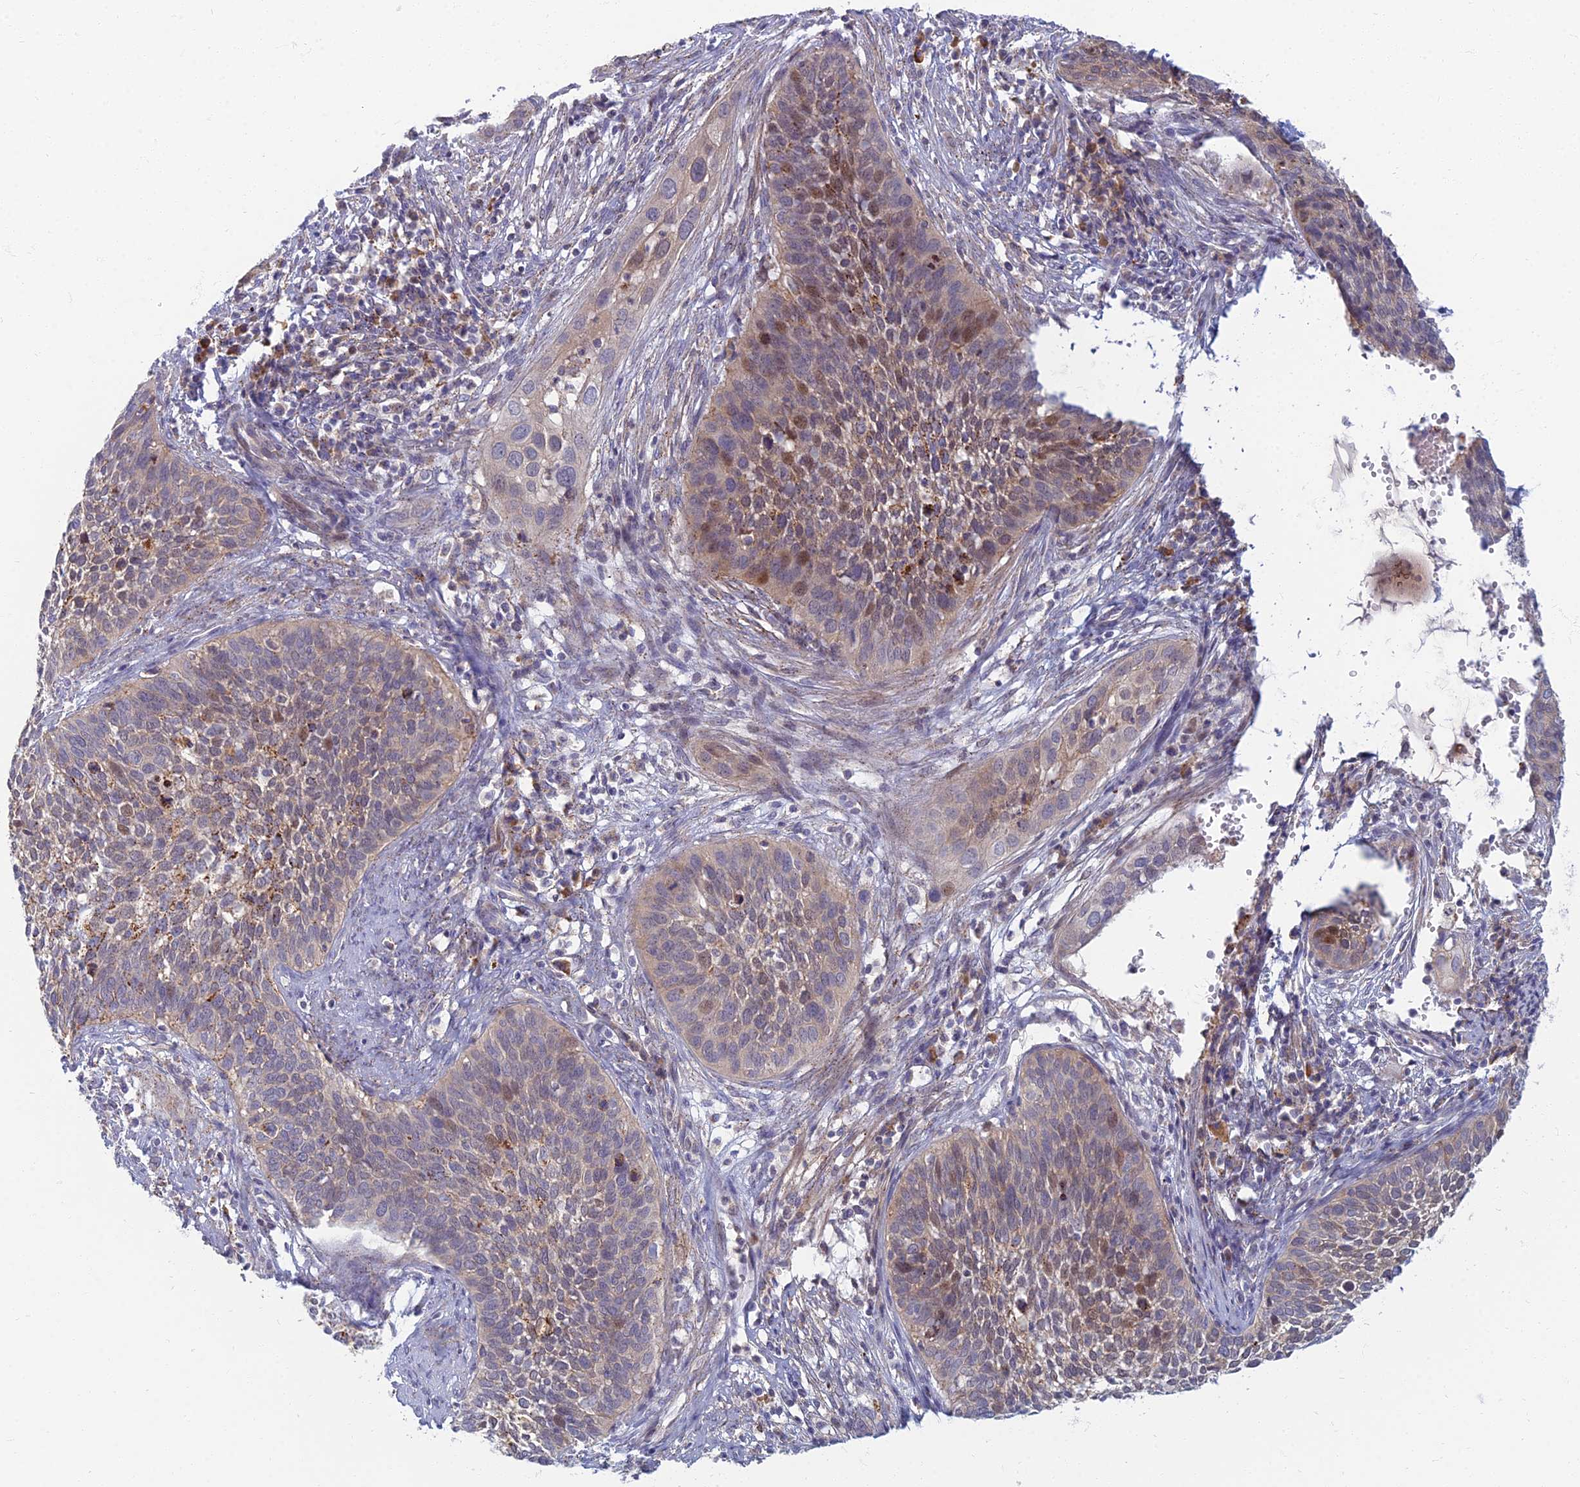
{"staining": {"intensity": "moderate", "quantity": "25%-75%", "location": "cytoplasmic/membranous"}, "tissue": "cervical cancer", "cell_type": "Tumor cells", "image_type": "cancer", "snomed": [{"axis": "morphology", "description": "Squamous cell carcinoma, NOS"}, {"axis": "topography", "description": "Cervix"}], "caption": "Cervical cancer was stained to show a protein in brown. There is medium levels of moderate cytoplasmic/membranous positivity in approximately 25%-75% of tumor cells.", "gene": "CHMP4B", "patient": {"sex": "female", "age": 34}}